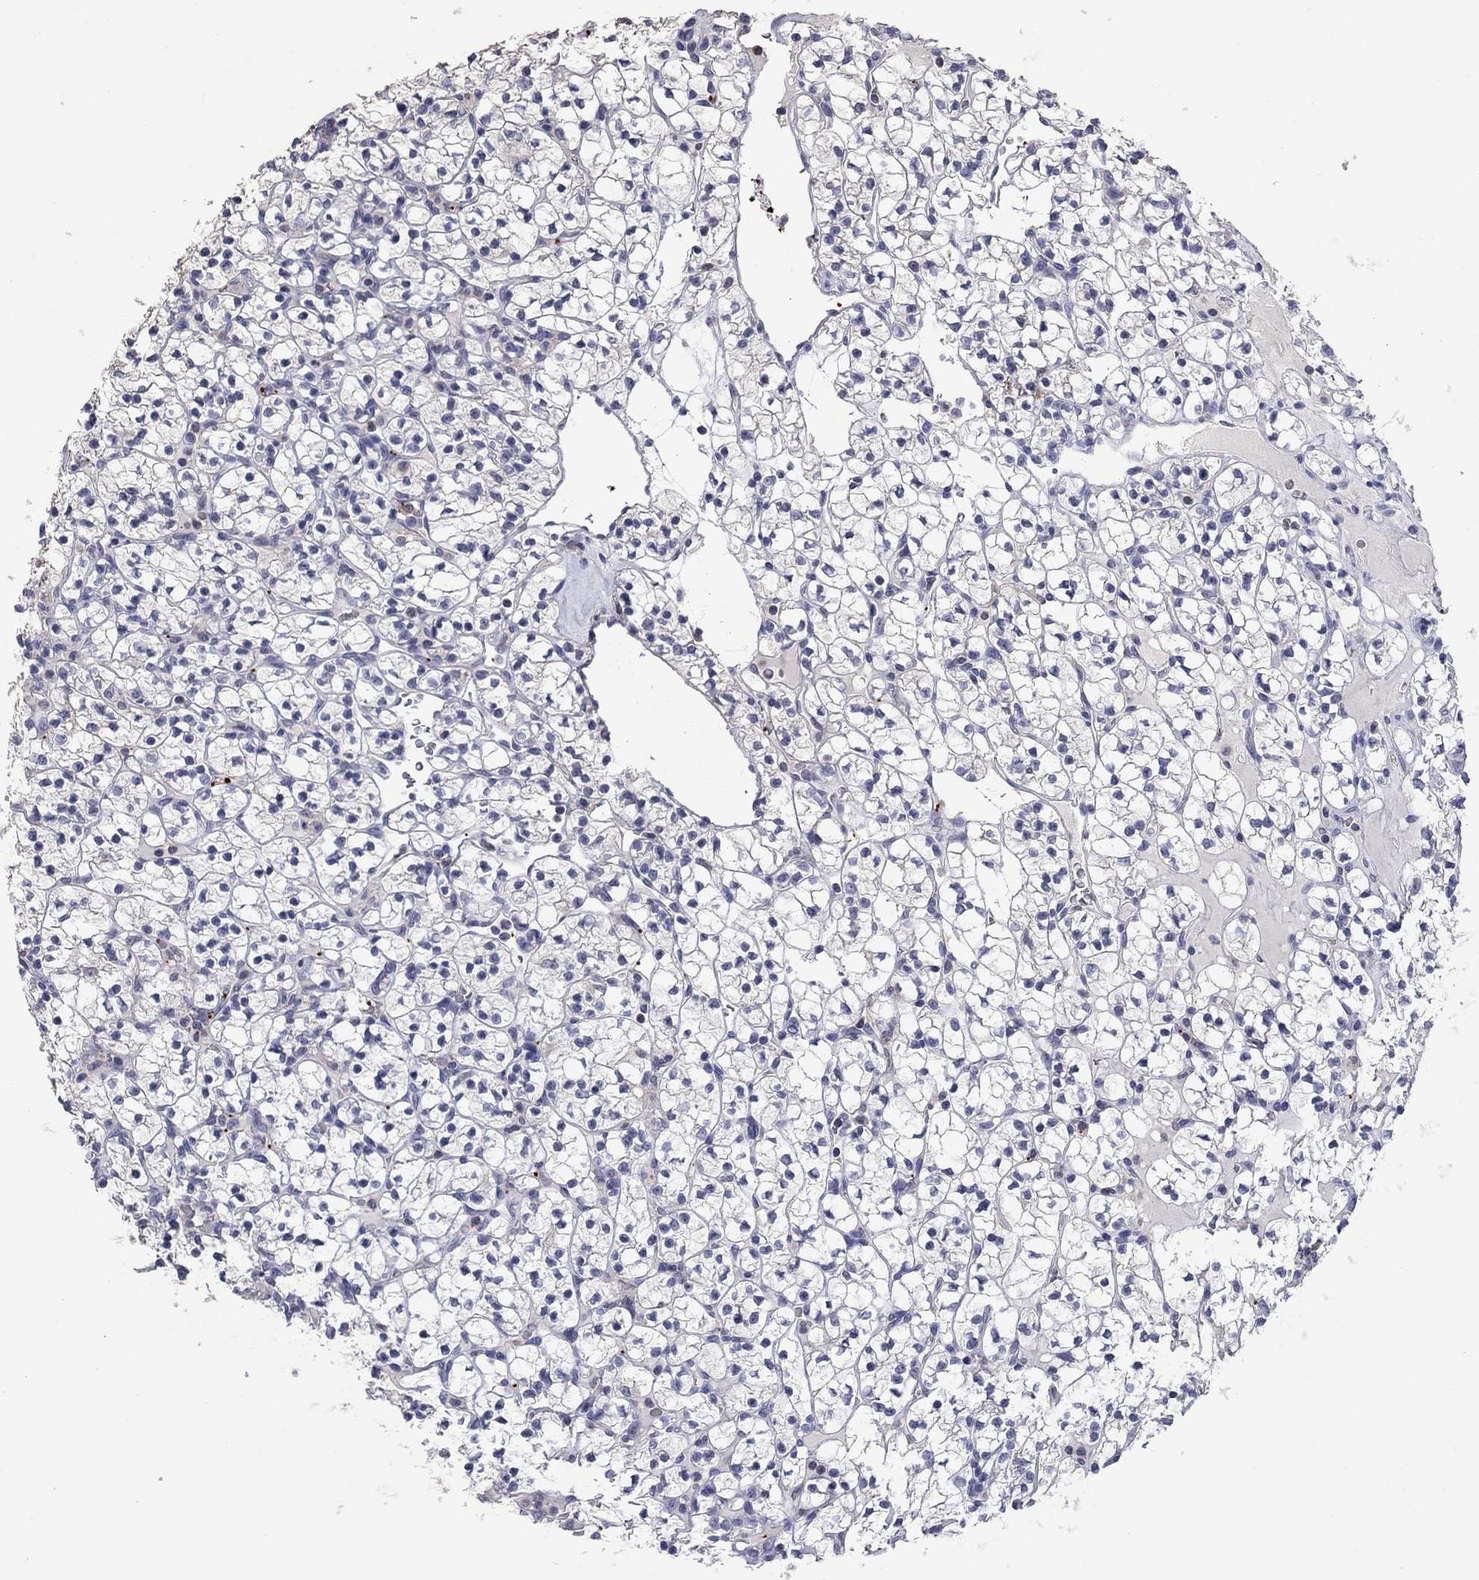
{"staining": {"intensity": "negative", "quantity": "none", "location": "none"}, "tissue": "renal cancer", "cell_type": "Tumor cells", "image_type": "cancer", "snomed": [{"axis": "morphology", "description": "Adenocarcinoma, NOS"}, {"axis": "topography", "description": "Kidney"}], "caption": "The image demonstrates no significant expression in tumor cells of renal adenocarcinoma.", "gene": "PLEK", "patient": {"sex": "female", "age": 89}}